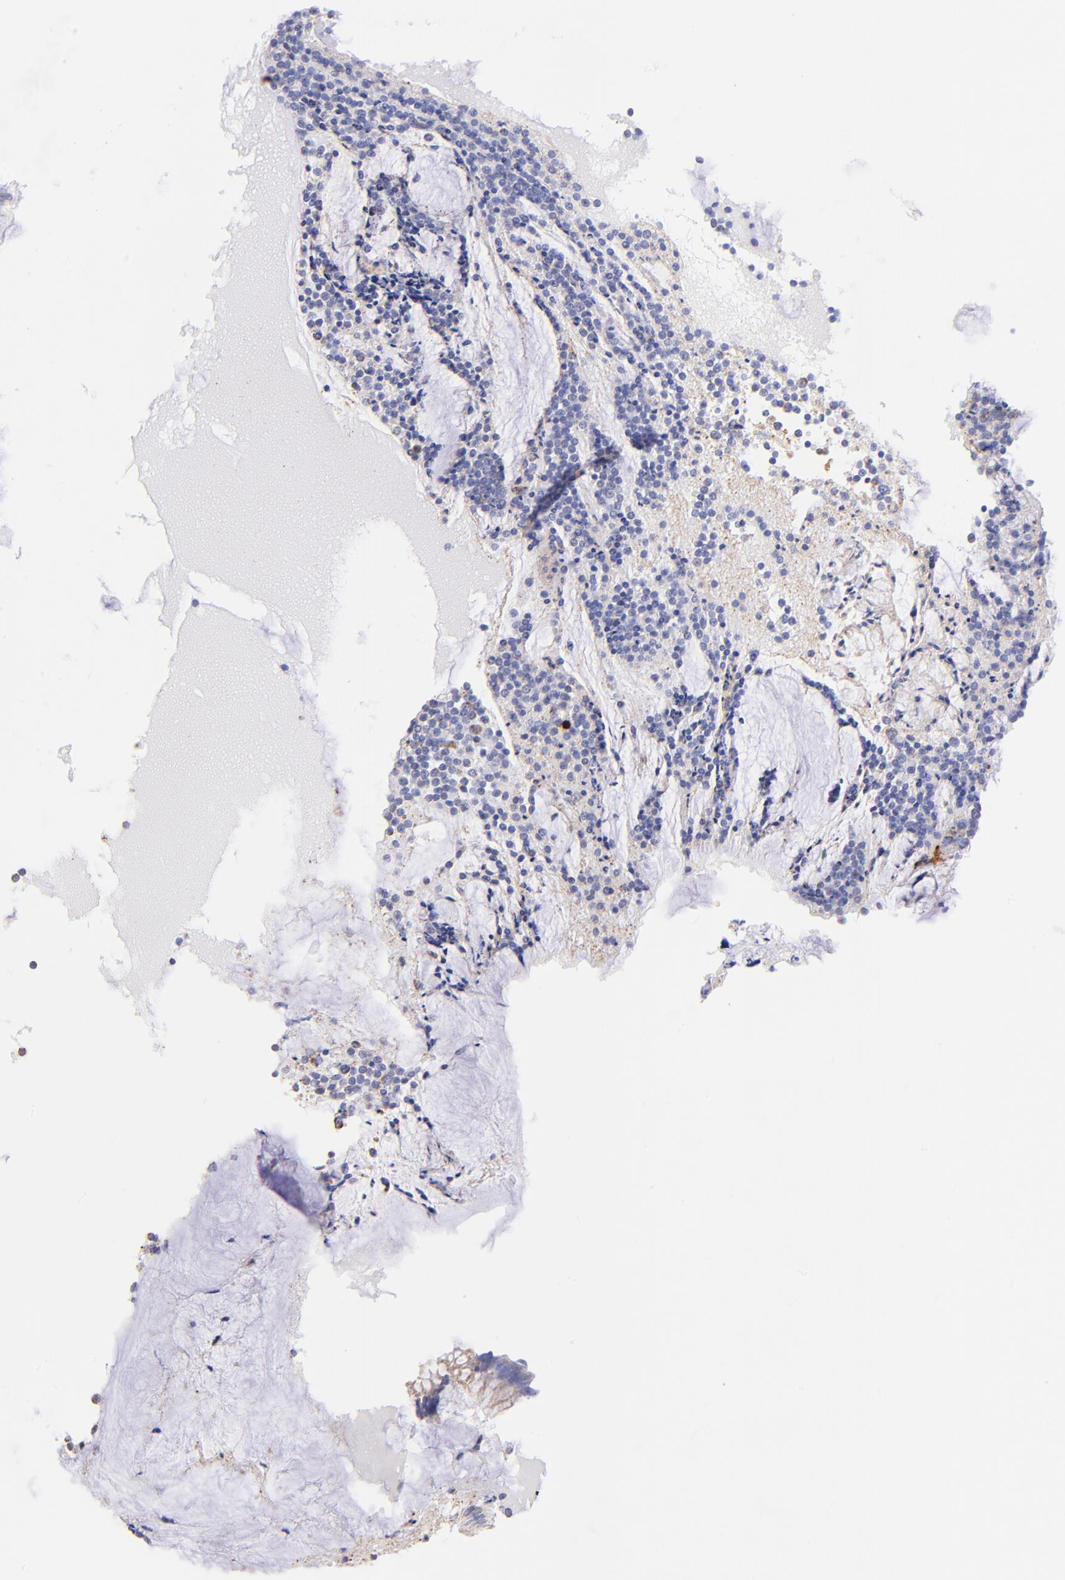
{"staining": {"intensity": "weak", "quantity": "<25%", "location": "cytoplasmic/membranous"}, "tissue": "appendix", "cell_type": "Glandular cells", "image_type": "normal", "snomed": [{"axis": "morphology", "description": "Normal tissue, NOS"}, {"axis": "topography", "description": "Appendix"}], "caption": "High magnification brightfield microscopy of normal appendix stained with DAB (brown) and counterstained with hematoxylin (blue): glandular cells show no significant staining.", "gene": "SPARC", "patient": {"sex": "female", "age": 66}}